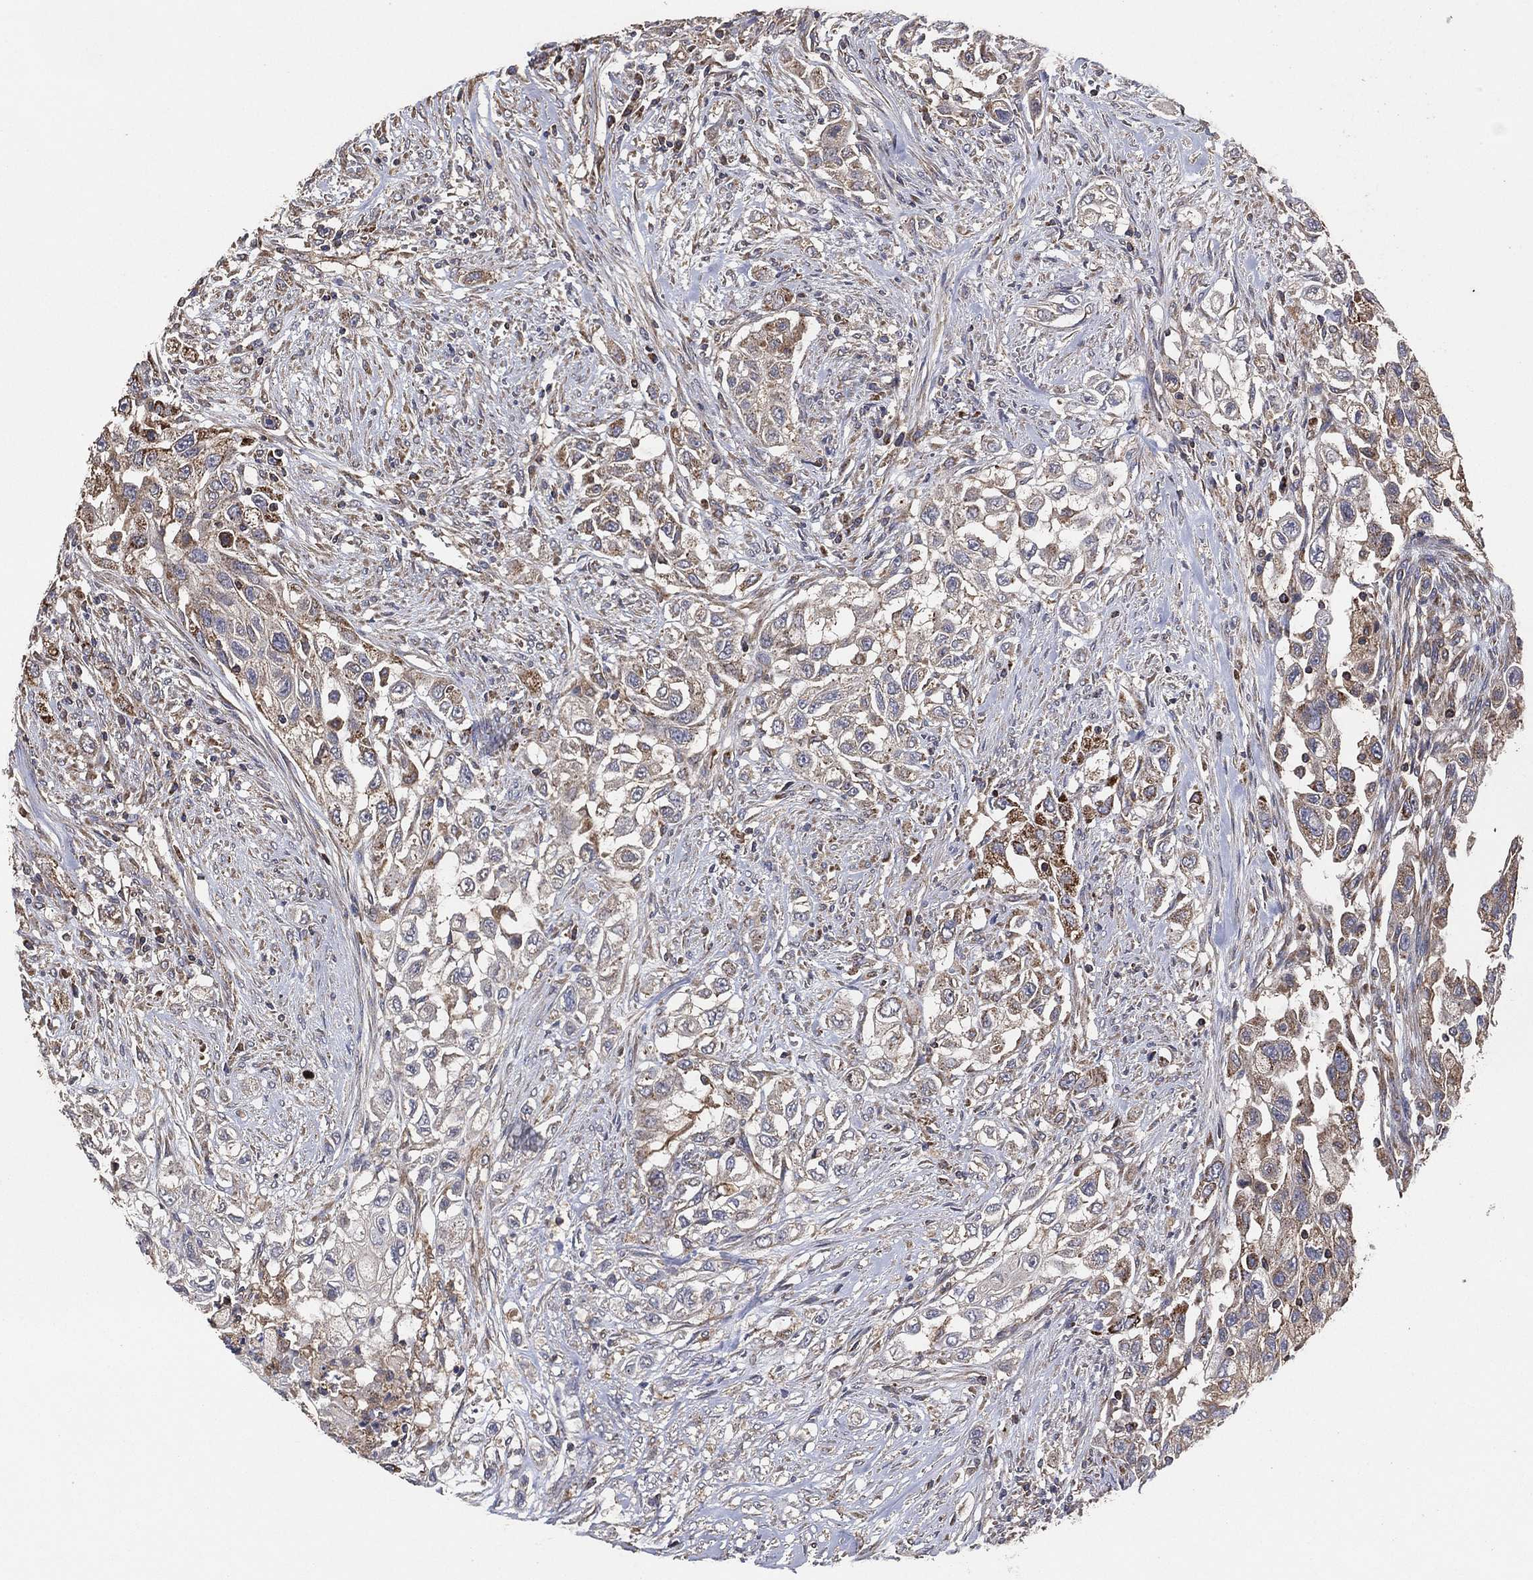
{"staining": {"intensity": "weak", "quantity": "25%-75%", "location": "cytoplasmic/membranous"}, "tissue": "urothelial cancer", "cell_type": "Tumor cells", "image_type": "cancer", "snomed": [{"axis": "morphology", "description": "Urothelial carcinoma, High grade"}, {"axis": "topography", "description": "Urinary bladder"}], "caption": "There is low levels of weak cytoplasmic/membranous expression in tumor cells of high-grade urothelial carcinoma, as demonstrated by immunohistochemical staining (brown color).", "gene": "LIMD1", "patient": {"sex": "female", "age": 56}}